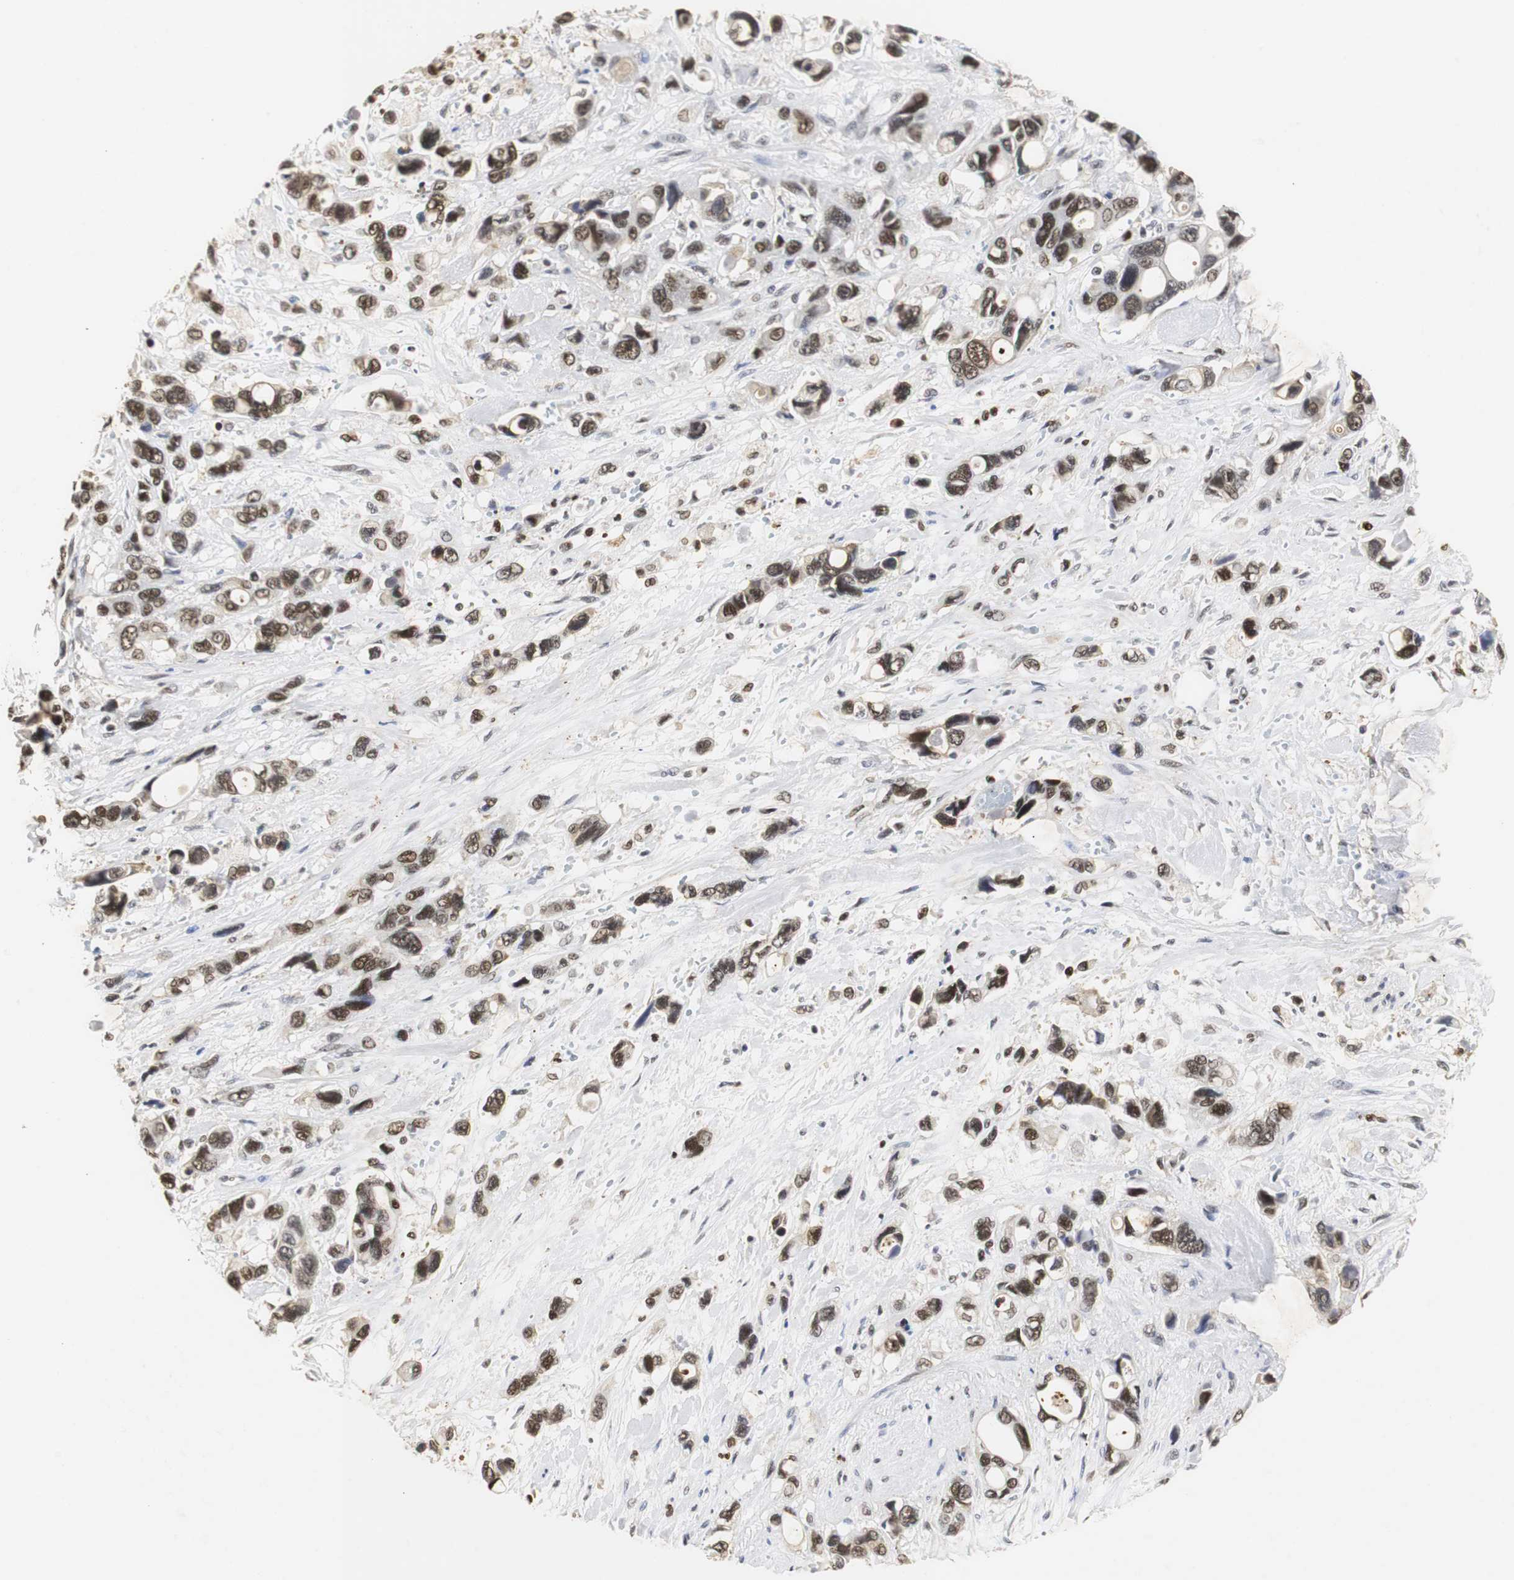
{"staining": {"intensity": "strong", "quantity": ">75%", "location": "nuclear"}, "tissue": "pancreatic cancer", "cell_type": "Tumor cells", "image_type": "cancer", "snomed": [{"axis": "morphology", "description": "Adenocarcinoma, NOS"}, {"axis": "topography", "description": "Pancreas"}], "caption": "Immunohistochemistry of adenocarcinoma (pancreatic) displays high levels of strong nuclear staining in about >75% of tumor cells. (Stains: DAB (3,3'-diaminobenzidine) in brown, nuclei in blue, Microscopy: brightfield microscopy at high magnification).", "gene": "ZFC3H1", "patient": {"sex": "male", "age": 46}}